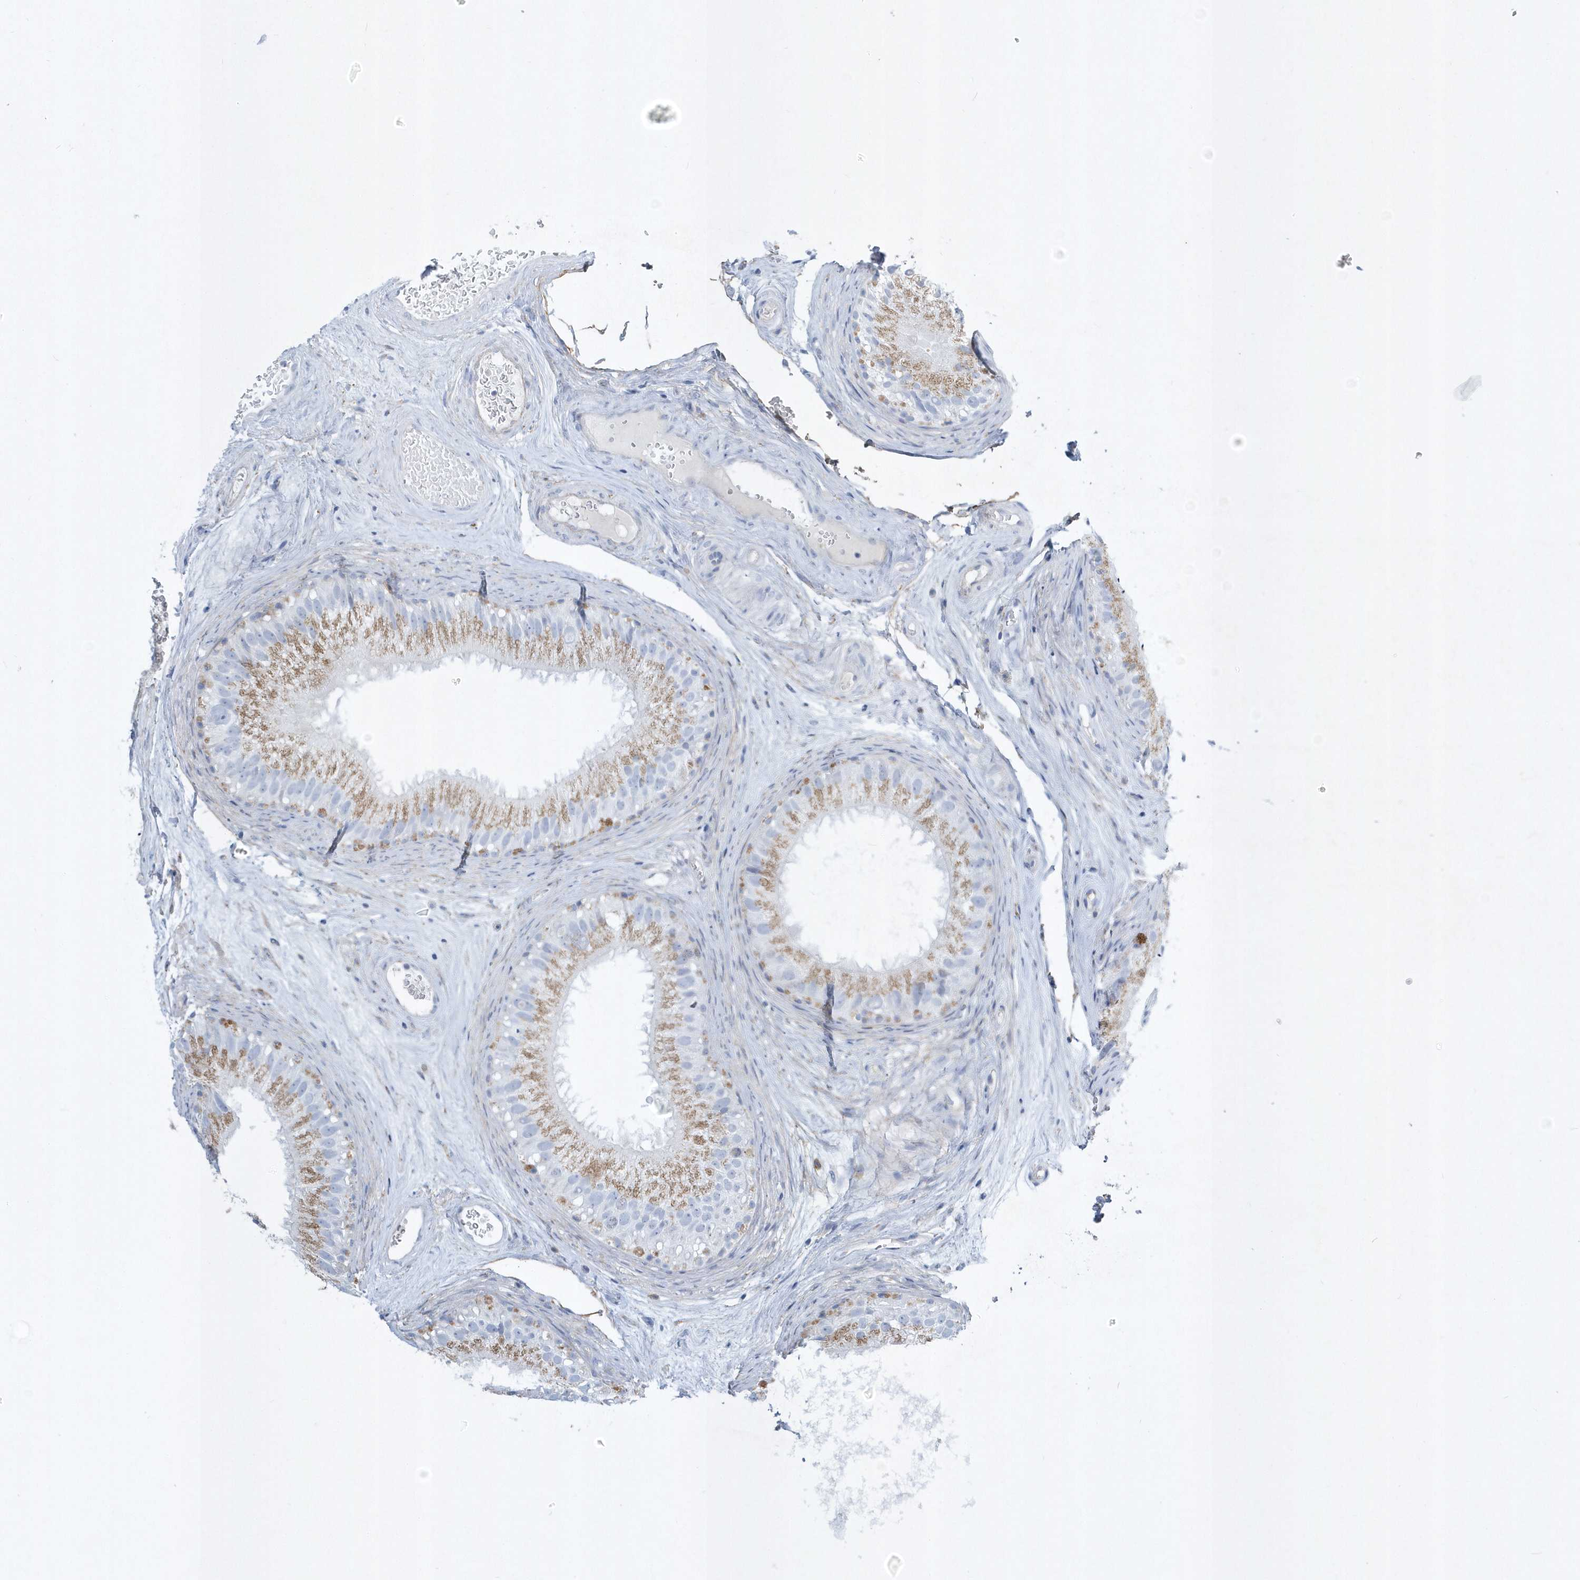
{"staining": {"intensity": "moderate", "quantity": "25%-75%", "location": "cytoplasmic/membranous"}, "tissue": "epididymis", "cell_type": "Glandular cells", "image_type": "normal", "snomed": [{"axis": "morphology", "description": "Normal tissue, NOS"}, {"axis": "topography", "description": "Epididymis"}], "caption": "Immunohistochemistry (IHC) (DAB) staining of normal epididymis exhibits moderate cytoplasmic/membranous protein staining in approximately 25%-75% of glandular cells.", "gene": "SPATA18", "patient": {"sex": "male", "age": 77}}